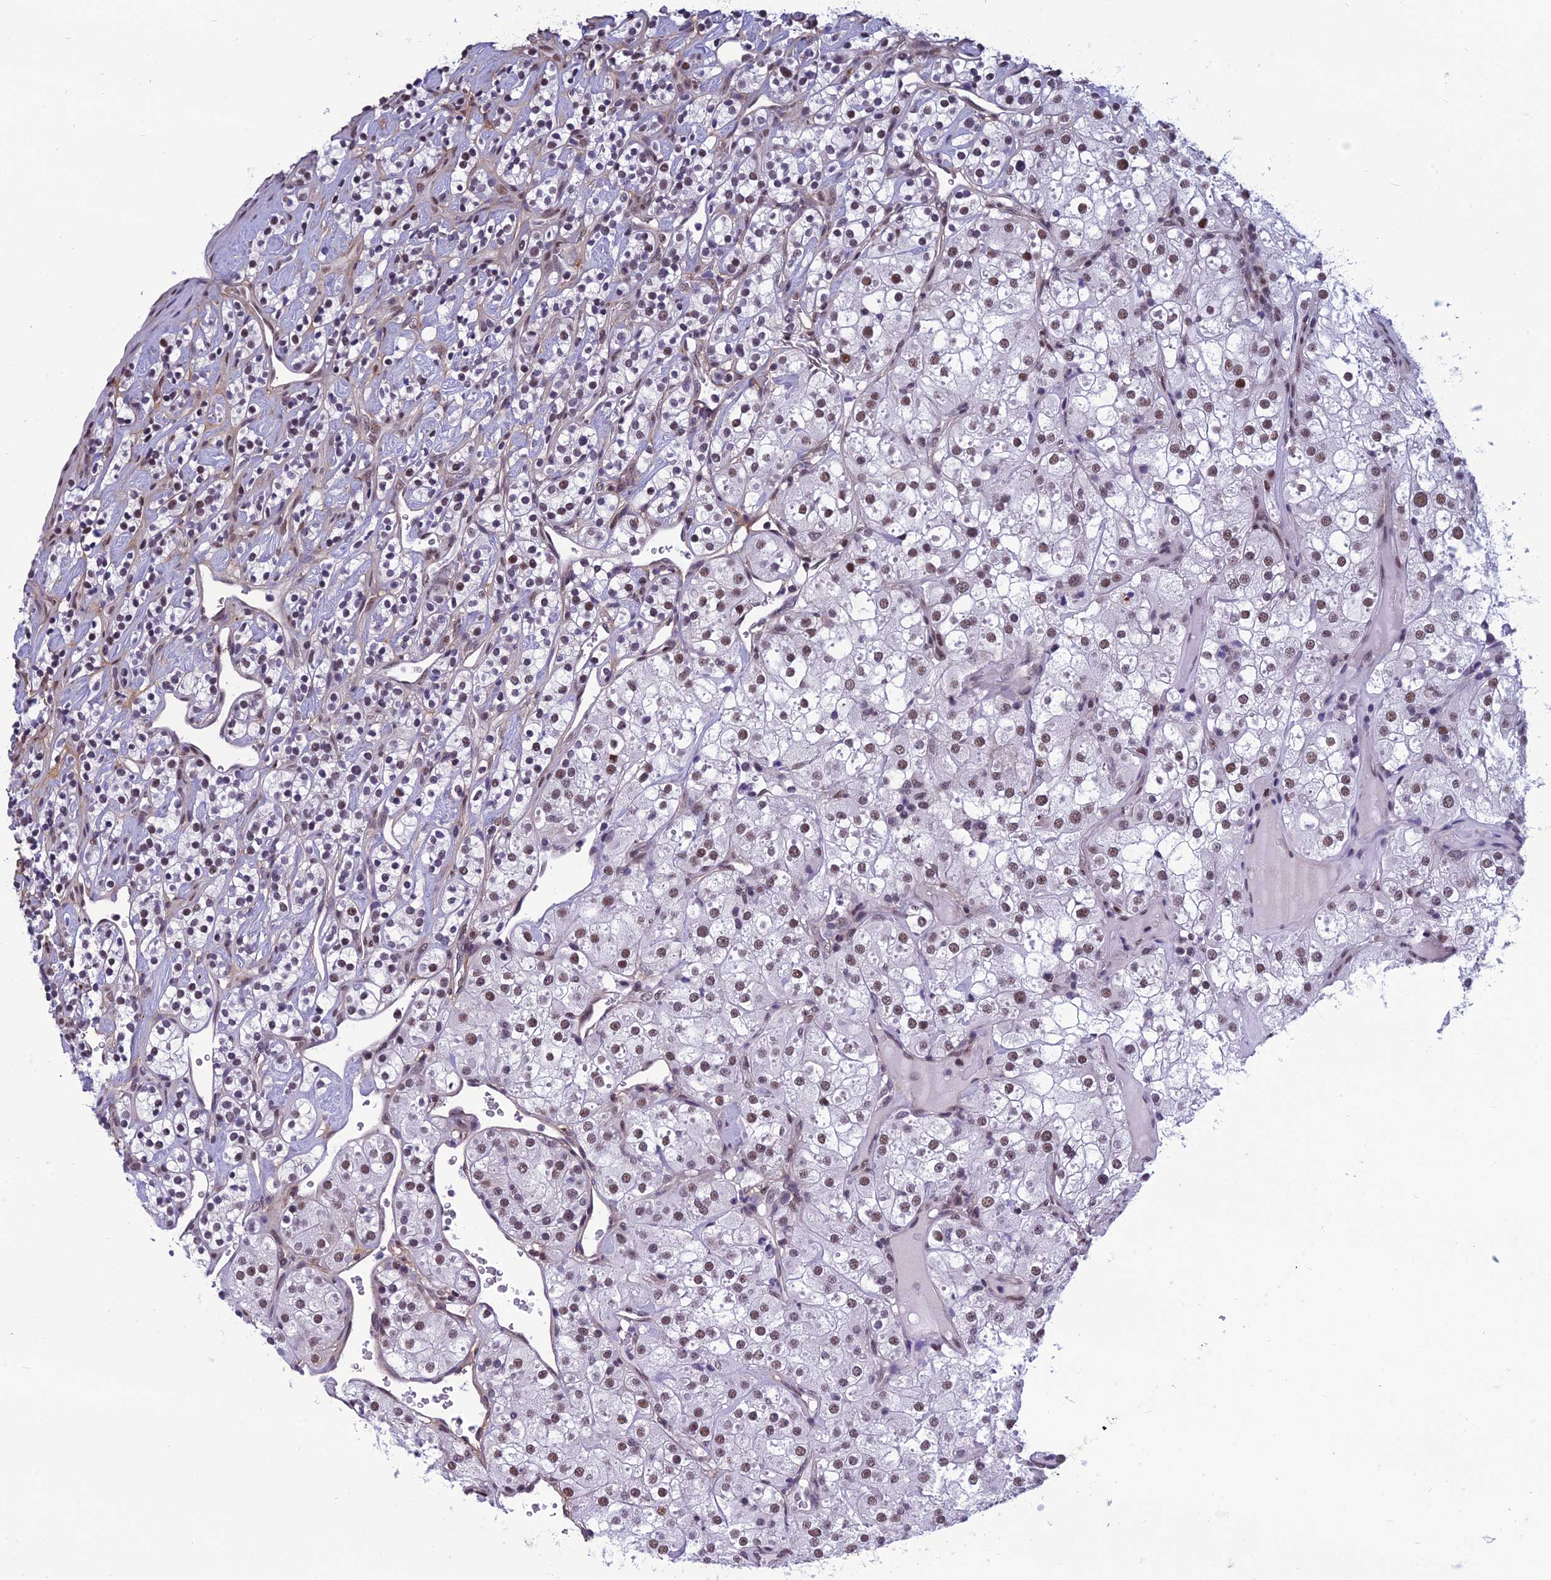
{"staining": {"intensity": "moderate", "quantity": "25%-75%", "location": "nuclear"}, "tissue": "renal cancer", "cell_type": "Tumor cells", "image_type": "cancer", "snomed": [{"axis": "morphology", "description": "Adenocarcinoma, NOS"}, {"axis": "topography", "description": "Kidney"}], "caption": "Tumor cells demonstrate medium levels of moderate nuclear staining in about 25%-75% of cells in human renal cancer.", "gene": "RSRC1", "patient": {"sex": "male", "age": 77}}